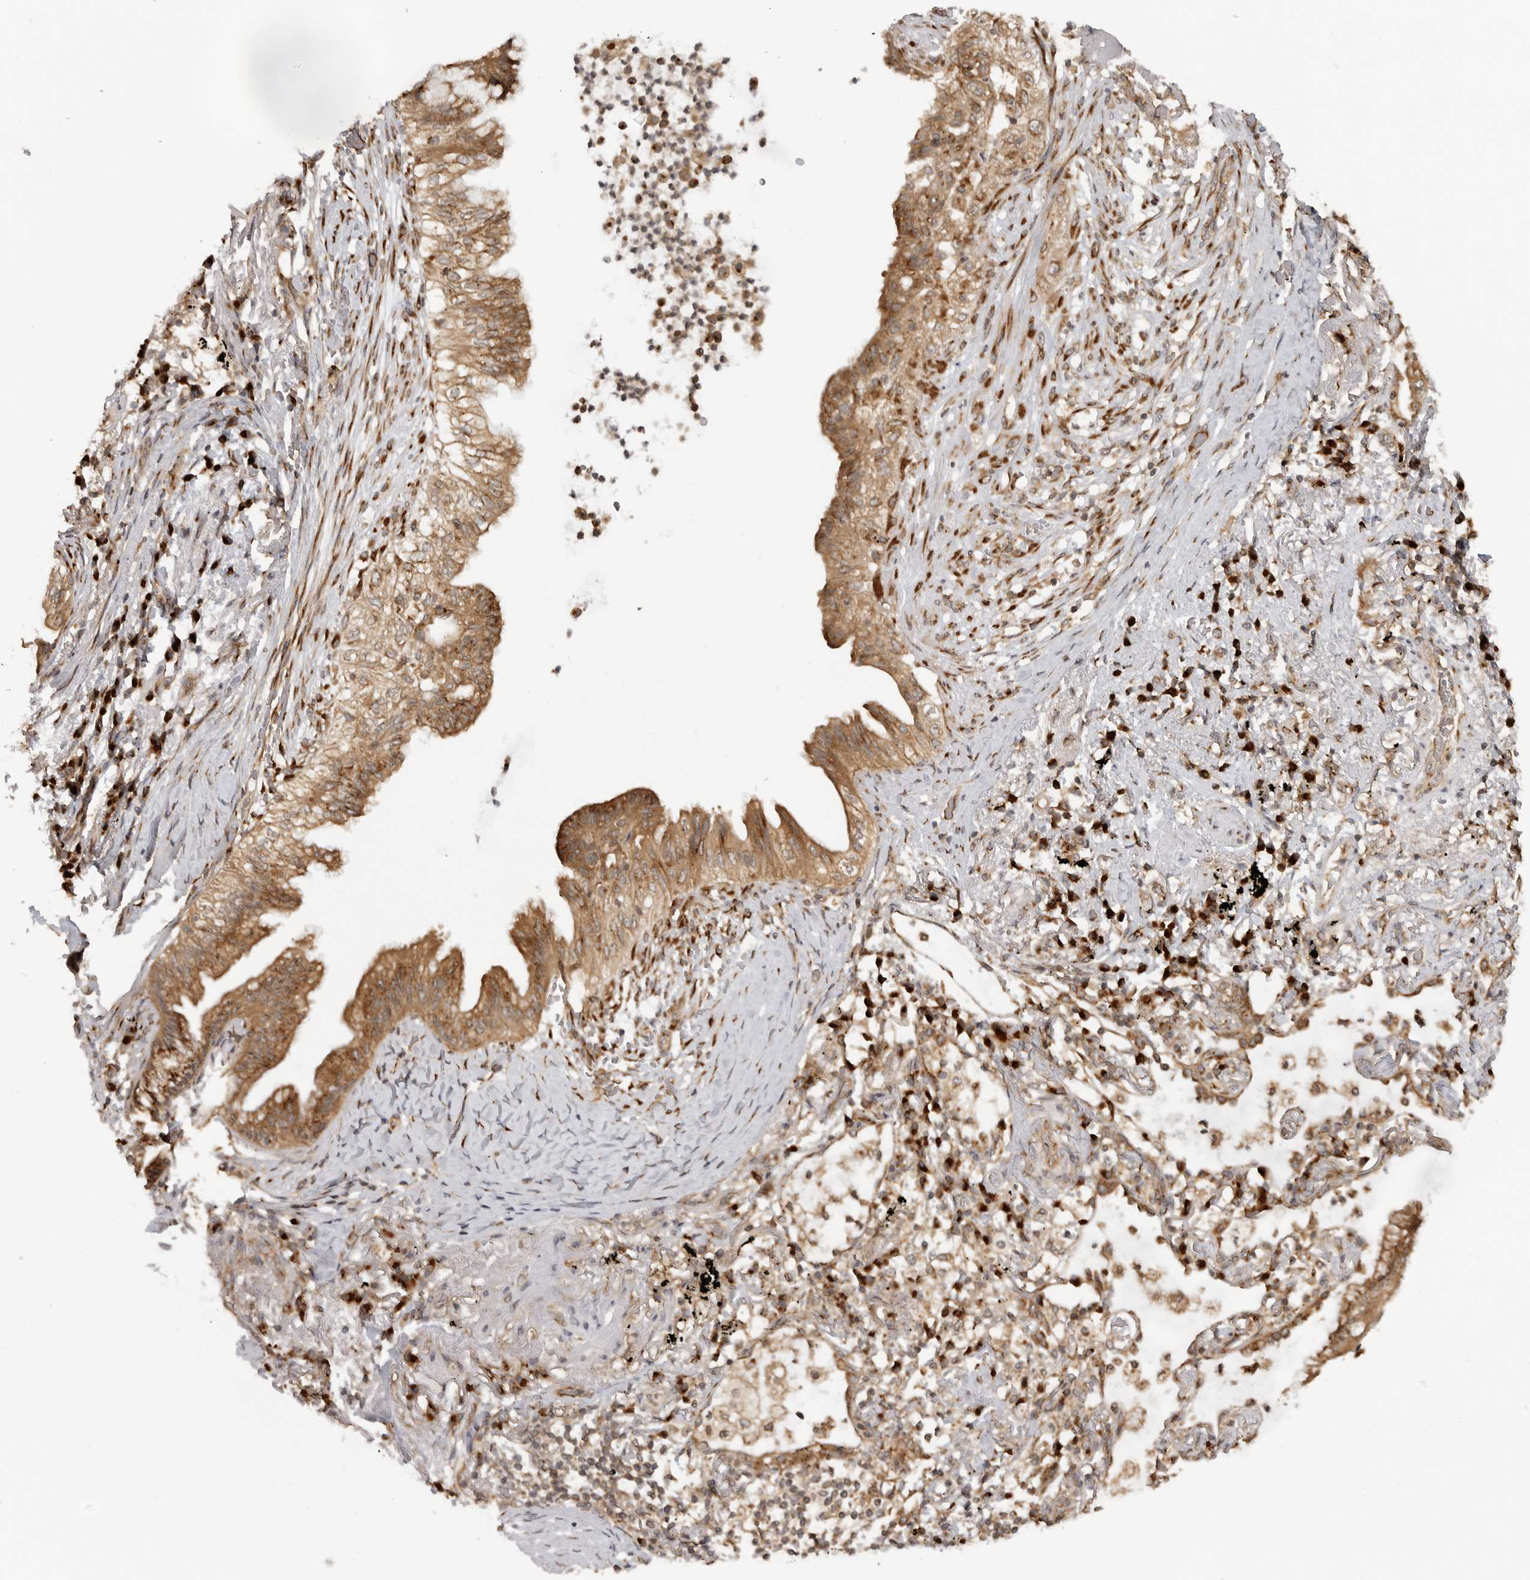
{"staining": {"intensity": "moderate", "quantity": ">75%", "location": "cytoplasmic/membranous"}, "tissue": "lung cancer", "cell_type": "Tumor cells", "image_type": "cancer", "snomed": [{"axis": "morphology", "description": "Adenocarcinoma, NOS"}, {"axis": "topography", "description": "Lung"}], "caption": "Lung cancer (adenocarcinoma) stained with a brown dye demonstrates moderate cytoplasmic/membranous positive expression in approximately >75% of tumor cells.", "gene": "COPA", "patient": {"sex": "female", "age": 70}}